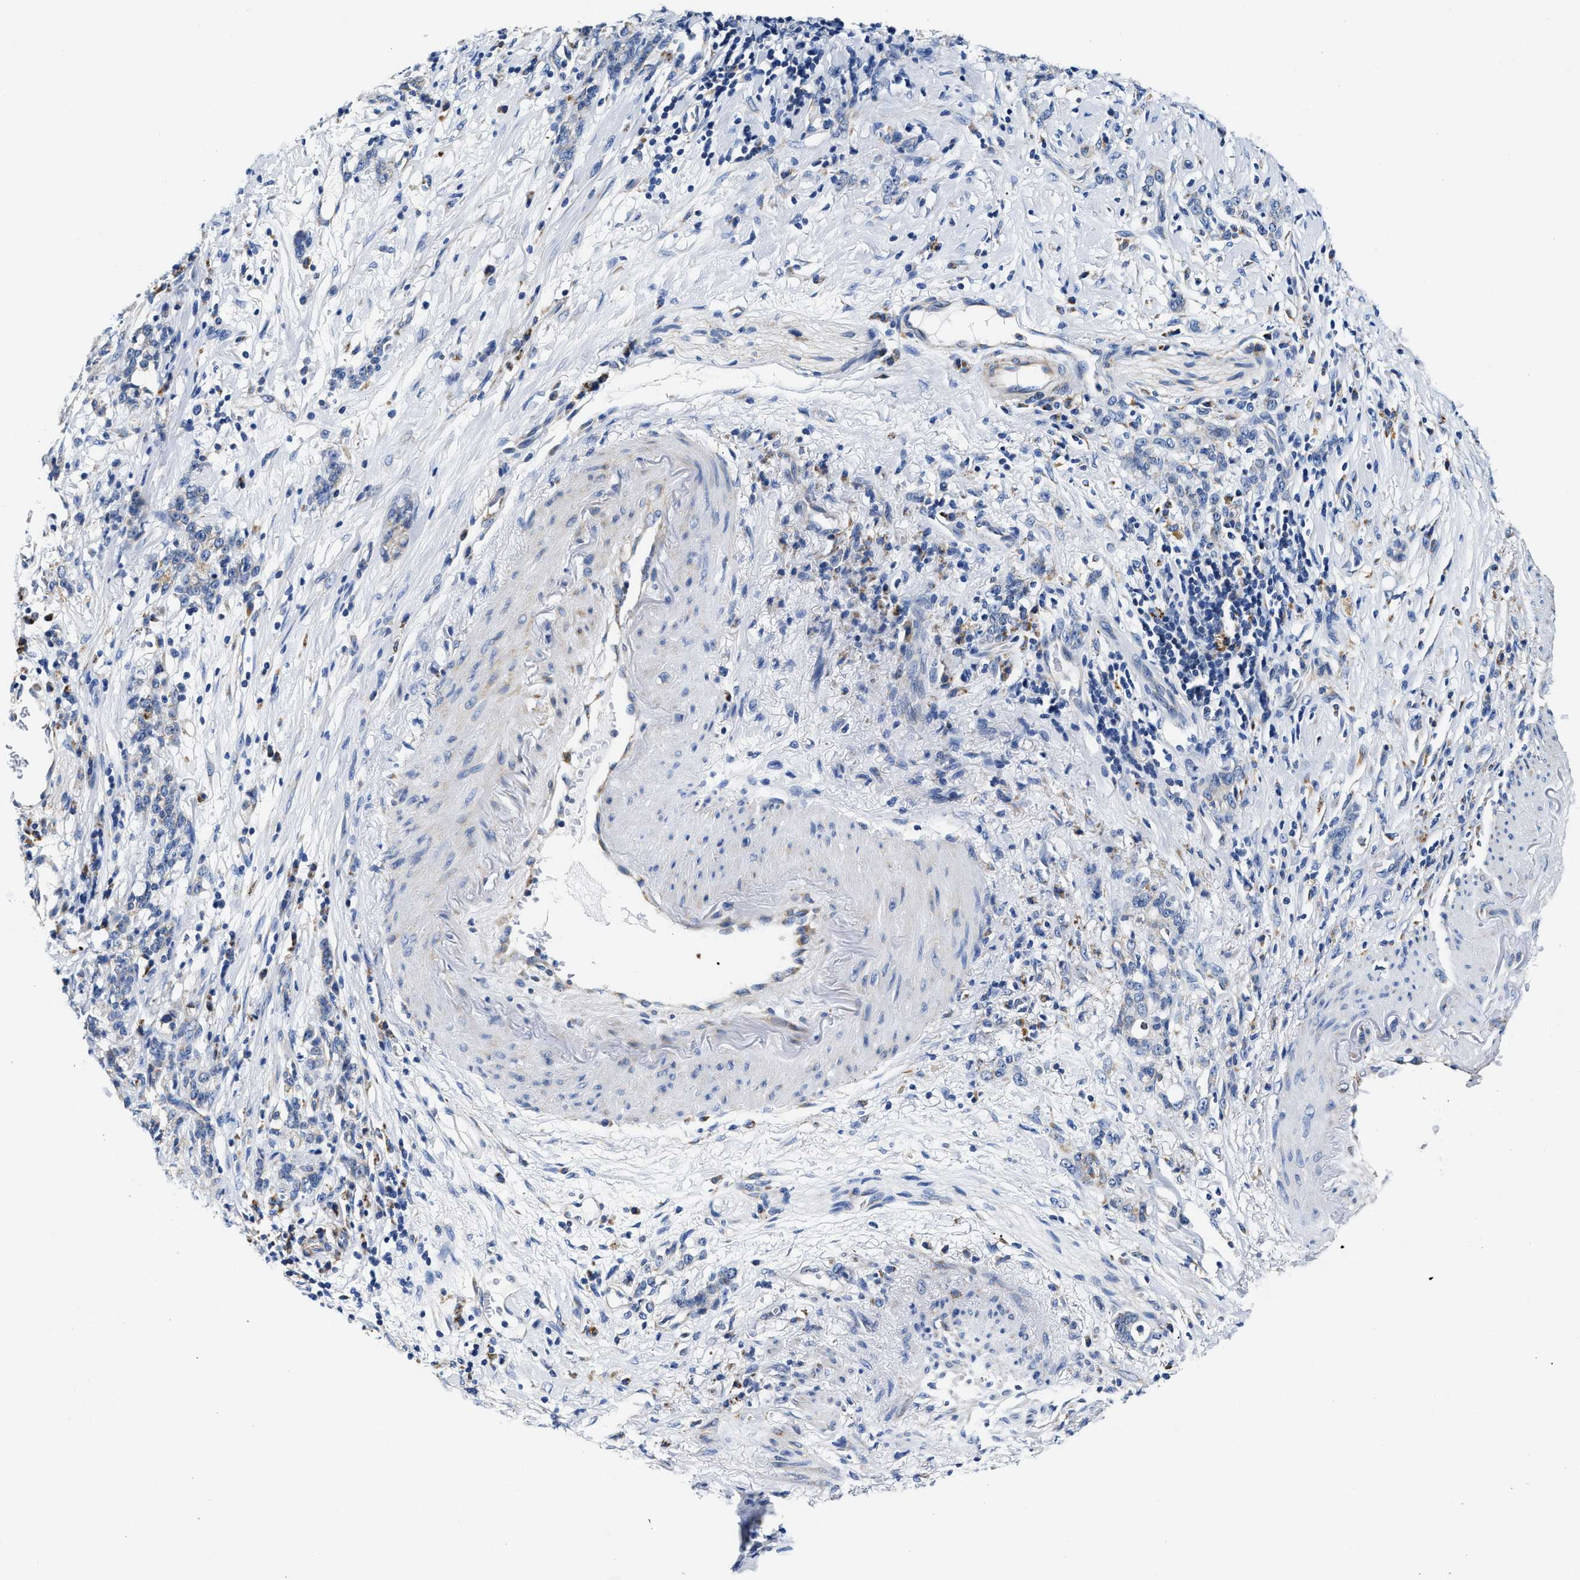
{"staining": {"intensity": "negative", "quantity": "none", "location": "none"}, "tissue": "stomach cancer", "cell_type": "Tumor cells", "image_type": "cancer", "snomed": [{"axis": "morphology", "description": "Adenocarcinoma, NOS"}, {"axis": "topography", "description": "Stomach, lower"}], "caption": "Stomach cancer was stained to show a protein in brown. There is no significant staining in tumor cells. (Stains: DAB (3,3'-diaminobenzidine) IHC with hematoxylin counter stain, Microscopy: brightfield microscopy at high magnification).", "gene": "ACADVL", "patient": {"sex": "male", "age": 88}}